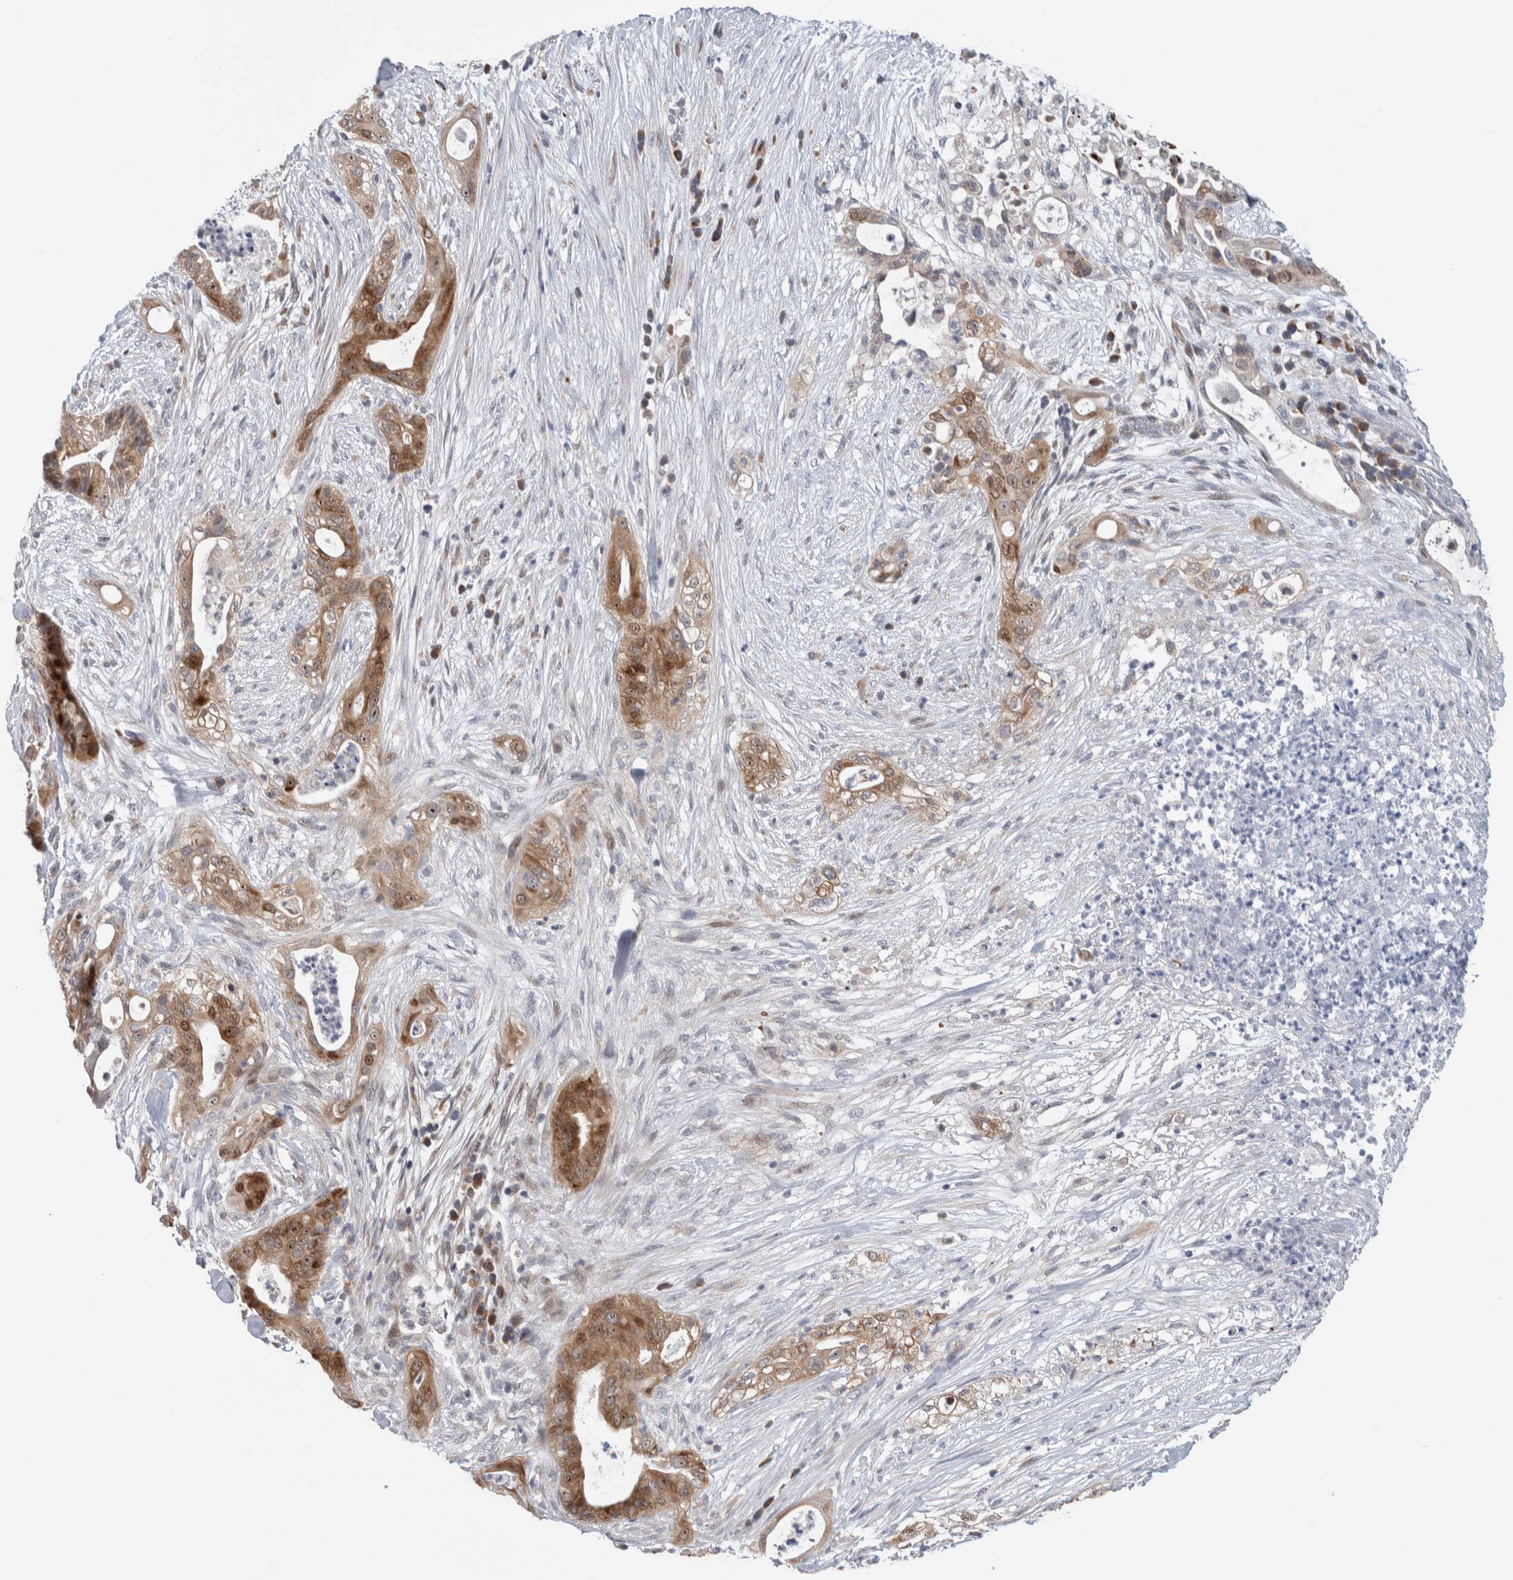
{"staining": {"intensity": "moderate", "quantity": ">75%", "location": "cytoplasmic/membranous,nuclear"}, "tissue": "pancreatic cancer", "cell_type": "Tumor cells", "image_type": "cancer", "snomed": [{"axis": "morphology", "description": "Adenocarcinoma, NOS"}, {"axis": "topography", "description": "Pancreas"}], "caption": "Immunohistochemistry histopathology image of neoplastic tissue: human adenocarcinoma (pancreatic) stained using immunohistochemistry (IHC) shows medium levels of moderate protein expression localized specifically in the cytoplasmic/membranous and nuclear of tumor cells, appearing as a cytoplasmic/membranous and nuclear brown color.", "gene": "PRRG4", "patient": {"sex": "male", "age": 58}}